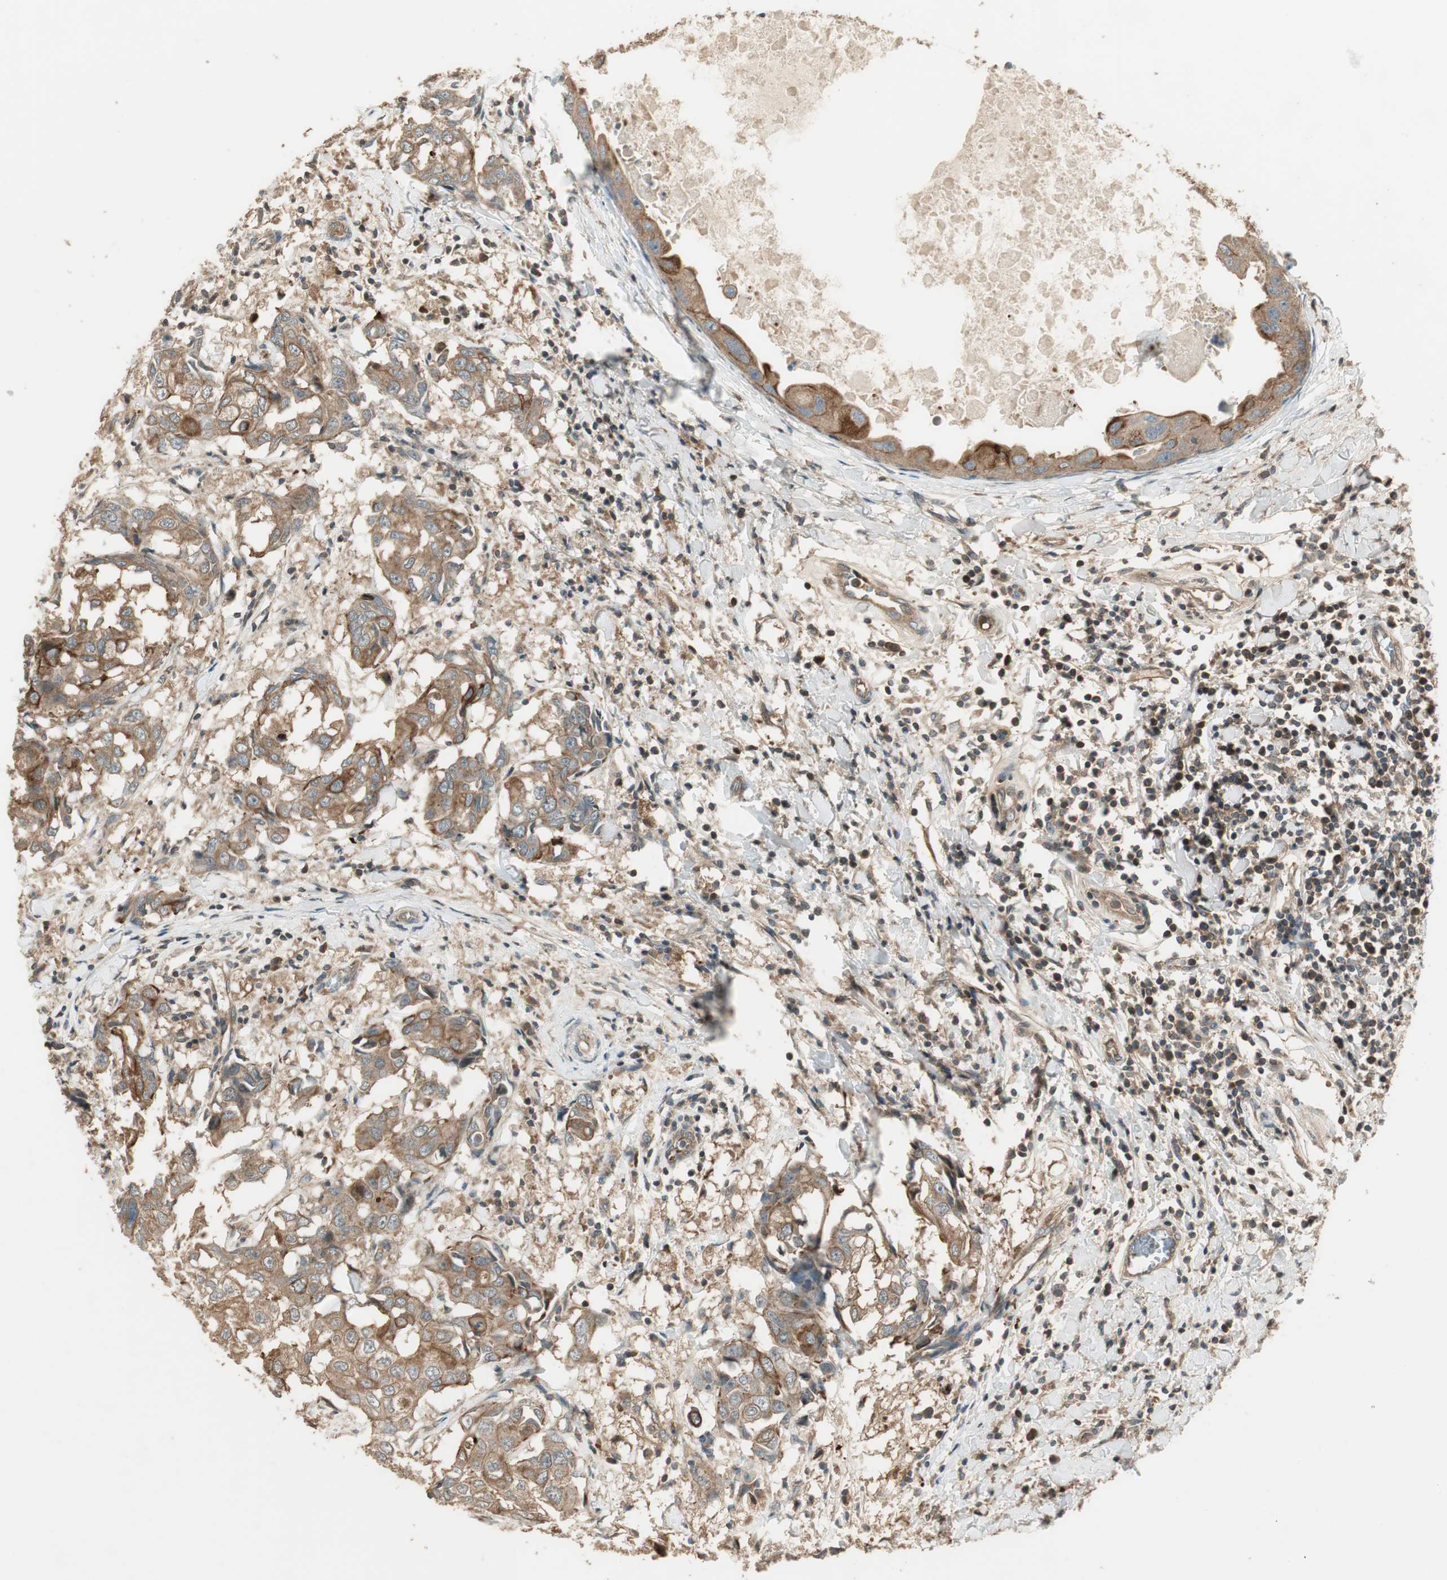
{"staining": {"intensity": "moderate", "quantity": ">75%", "location": "cytoplasmic/membranous"}, "tissue": "breast cancer", "cell_type": "Tumor cells", "image_type": "cancer", "snomed": [{"axis": "morphology", "description": "Duct carcinoma"}, {"axis": "topography", "description": "Breast"}], "caption": "An immunohistochemistry (IHC) photomicrograph of tumor tissue is shown. Protein staining in brown labels moderate cytoplasmic/membranous positivity in breast intraductal carcinoma within tumor cells.", "gene": "PFDN5", "patient": {"sex": "female", "age": 27}}